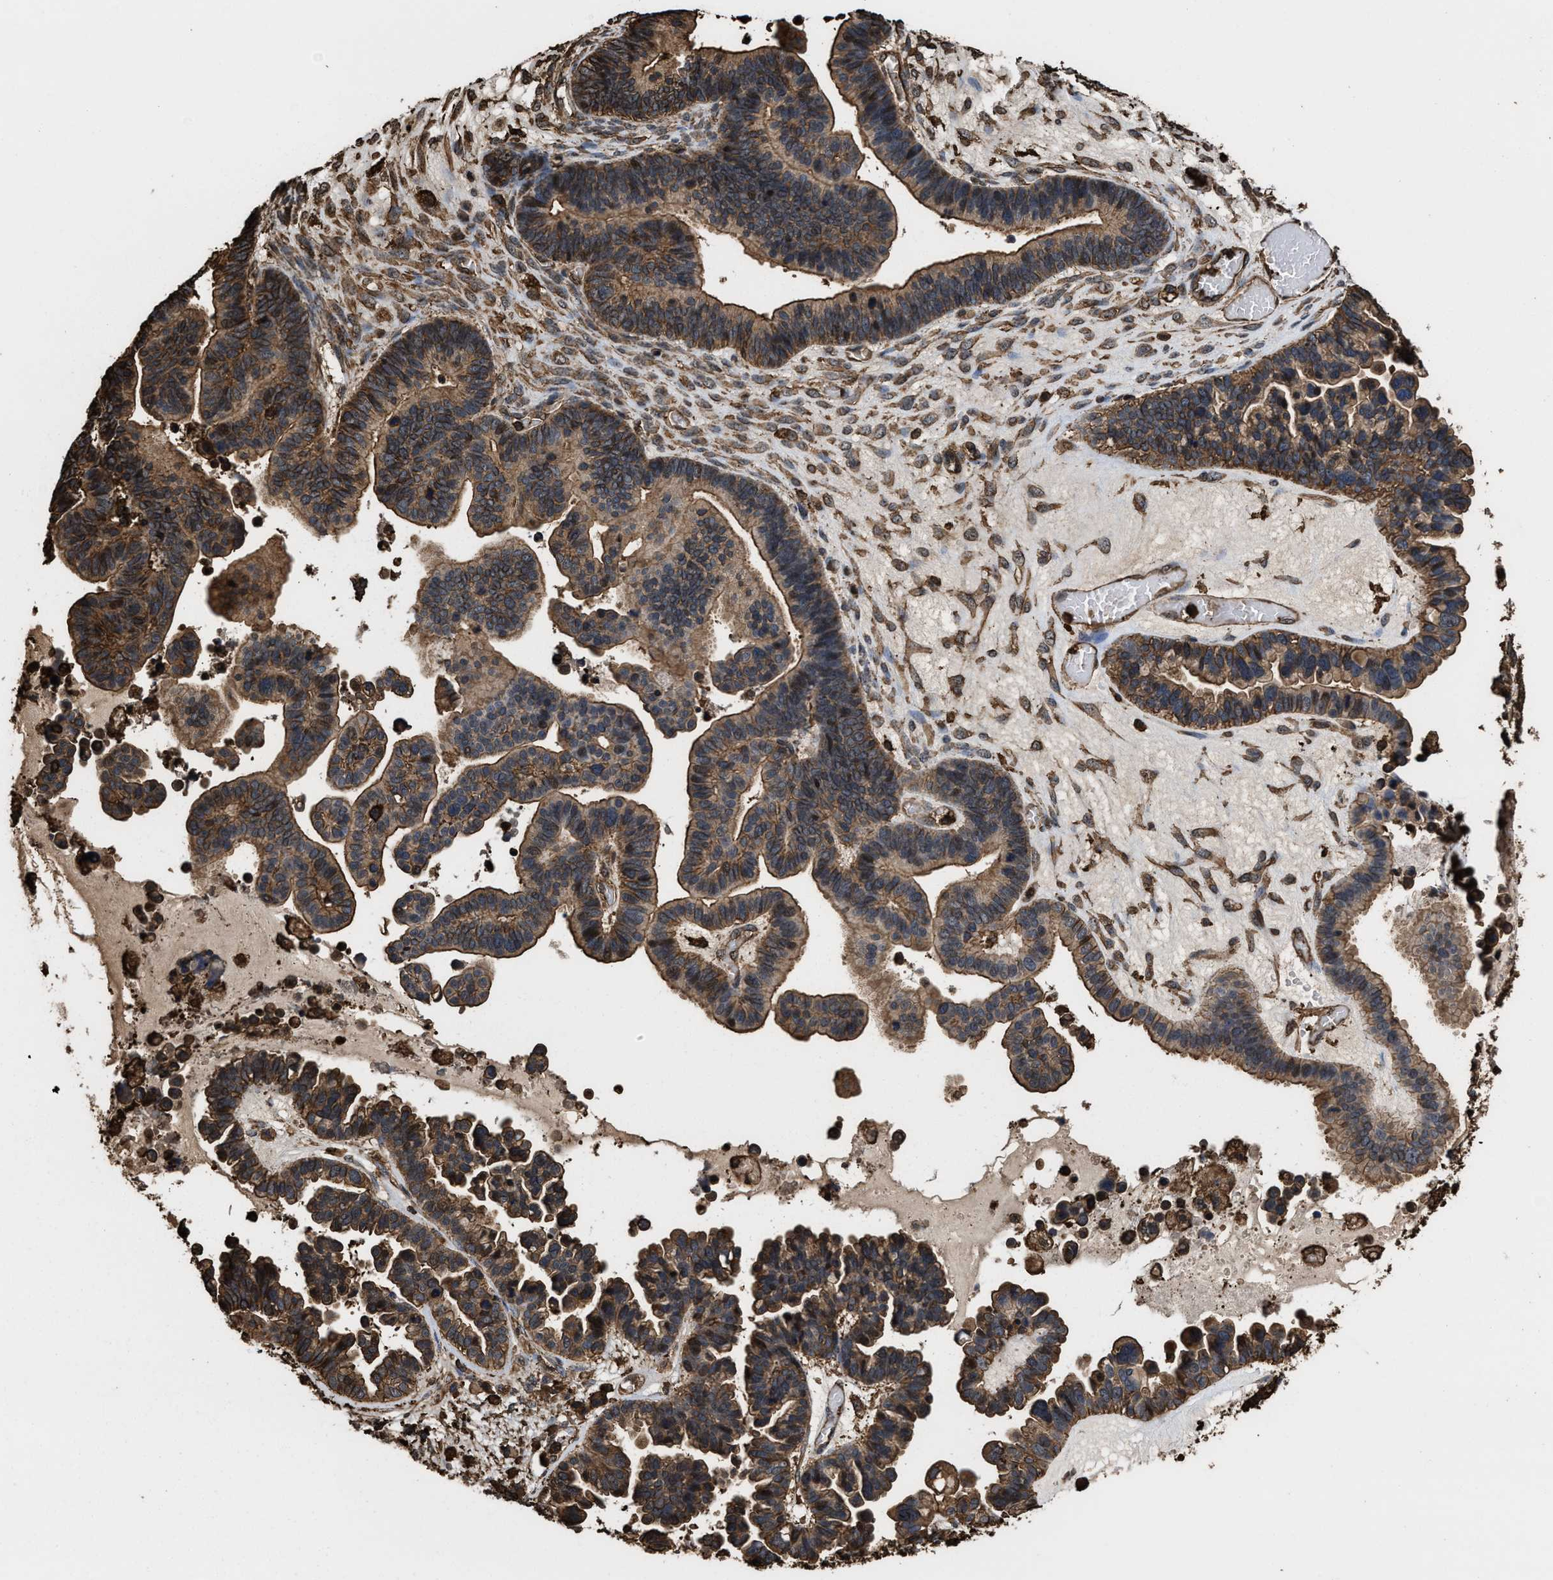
{"staining": {"intensity": "moderate", "quantity": ">75%", "location": "cytoplasmic/membranous"}, "tissue": "ovarian cancer", "cell_type": "Tumor cells", "image_type": "cancer", "snomed": [{"axis": "morphology", "description": "Cystadenocarcinoma, serous, NOS"}, {"axis": "topography", "description": "Ovary"}], "caption": "An image showing moderate cytoplasmic/membranous positivity in about >75% of tumor cells in ovarian cancer (serous cystadenocarcinoma), as visualized by brown immunohistochemical staining.", "gene": "KBTBD2", "patient": {"sex": "female", "age": 56}}